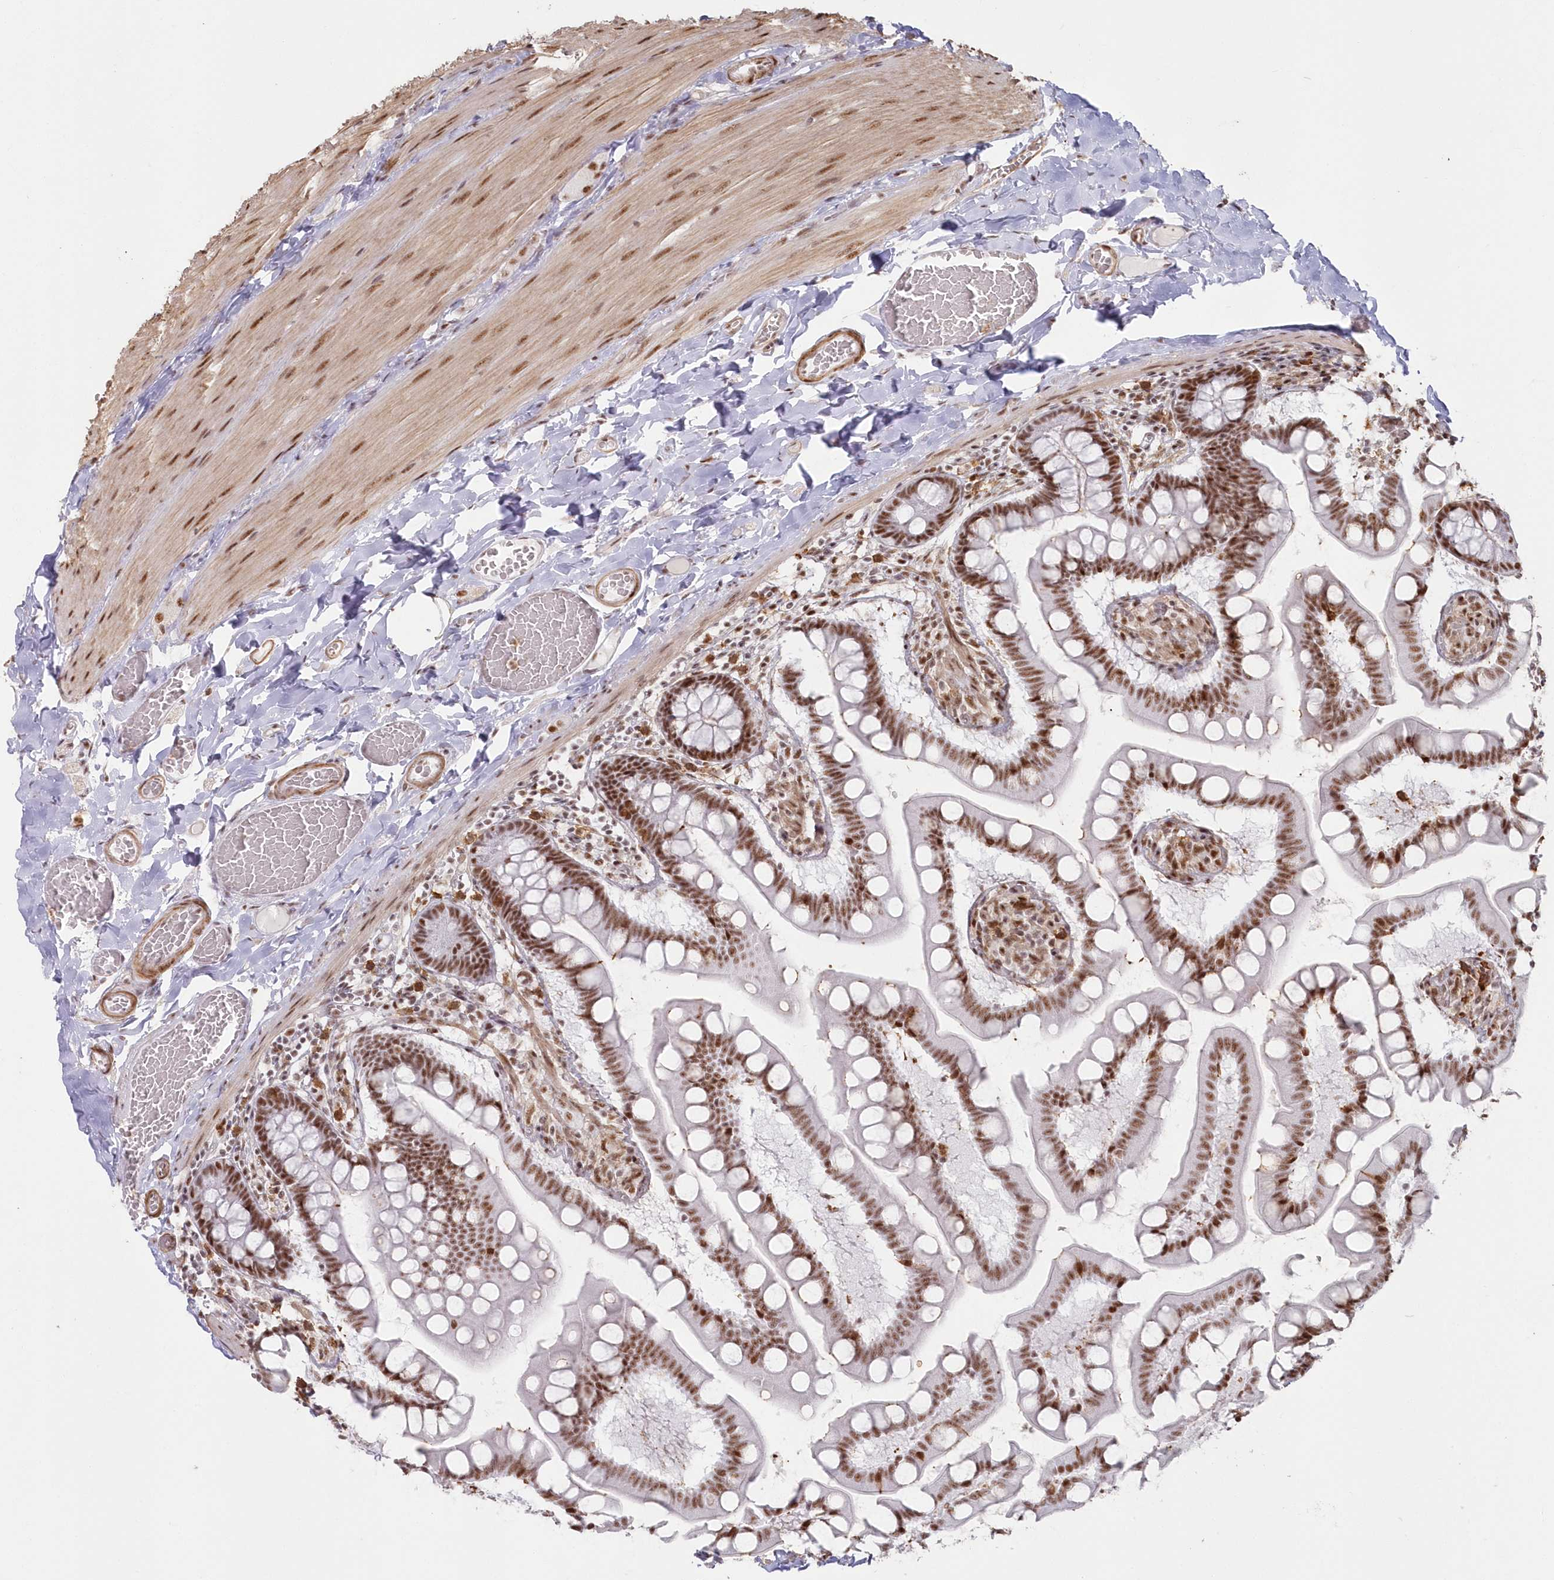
{"staining": {"intensity": "moderate", "quantity": ">75%", "location": "nuclear"}, "tissue": "small intestine", "cell_type": "Glandular cells", "image_type": "normal", "snomed": [{"axis": "morphology", "description": "Normal tissue, NOS"}, {"axis": "topography", "description": "Small intestine"}], "caption": "Moderate nuclear positivity for a protein is seen in approximately >75% of glandular cells of normal small intestine using immunohistochemistry (IHC).", "gene": "DDX46", "patient": {"sex": "male", "age": 41}}